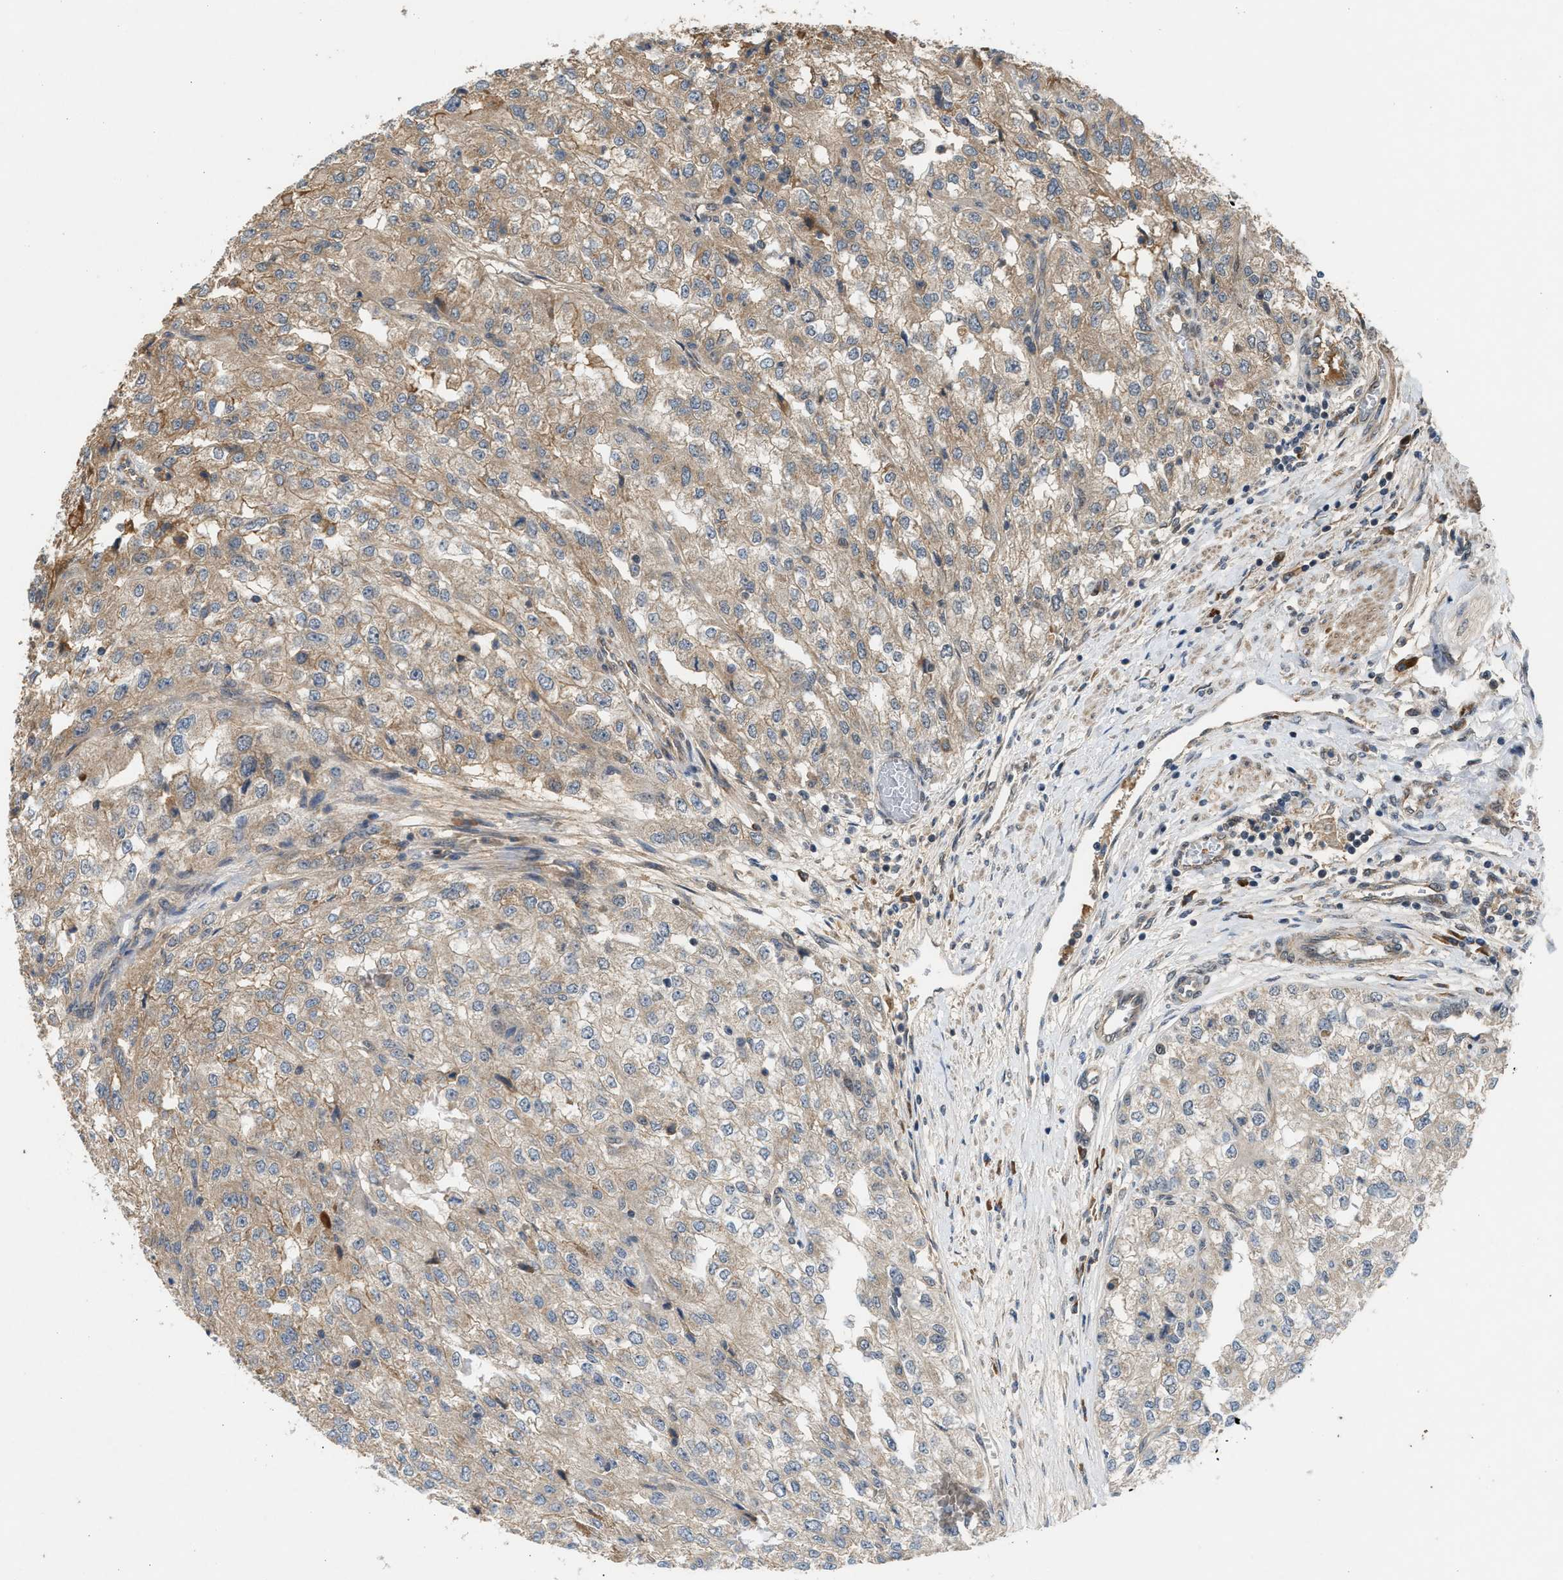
{"staining": {"intensity": "weak", "quantity": ">75%", "location": "cytoplasmic/membranous"}, "tissue": "renal cancer", "cell_type": "Tumor cells", "image_type": "cancer", "snomed": [{"axis": "morphology", "description": "Adenocarcinoma, NOS"}, {"axis": "topography", "description": "Kidney"}], "caption": "Human renal cancer (adenocarcinoma) stained with a brown dye shows weak cytoplasmic/membranous positive expression in about >75% of tumor cells.", "gene": "RUSC2", "patient": {"sex": "female", "age": 54}}